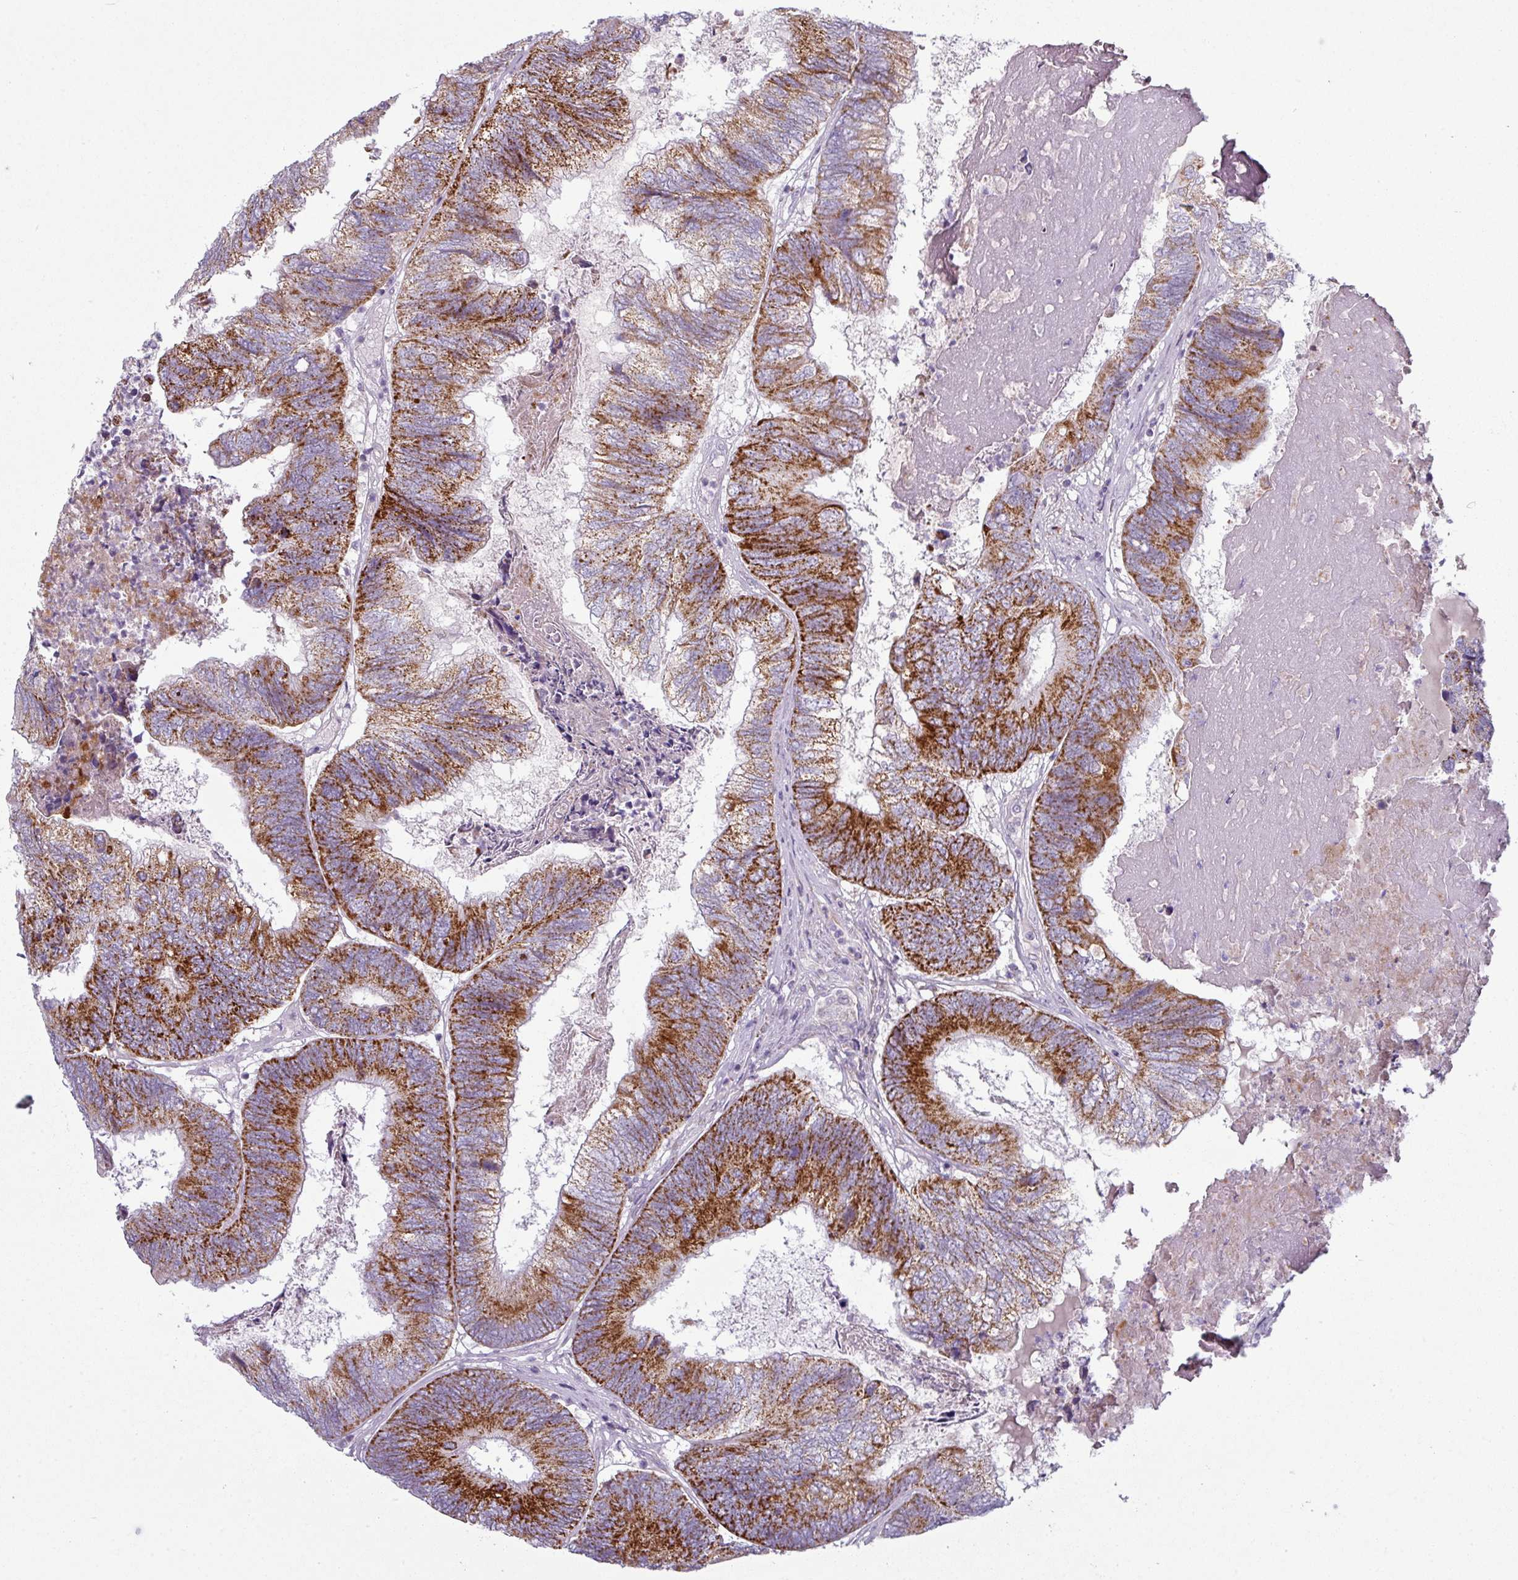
{"staining": {"intensity": "strong", "quantity": ">75%", "location": "cytoplasmic/membranous"}, "tissue": "colorectal cancer", "cell_type": "Tumor cells", "image_type": "cancer", "snomed": [{"axis": "morphology", "description": "Adenocarcinoma, NOS"}, {"axis": "topography", "description": "Colon"}], "caption": "Colorectal cancer stained for a protein exhibits strong cytoplasmic/membranous positivity in tumor cells.", "gene": "ZNF615", "patient": {"sex": "female", "age": 67}}